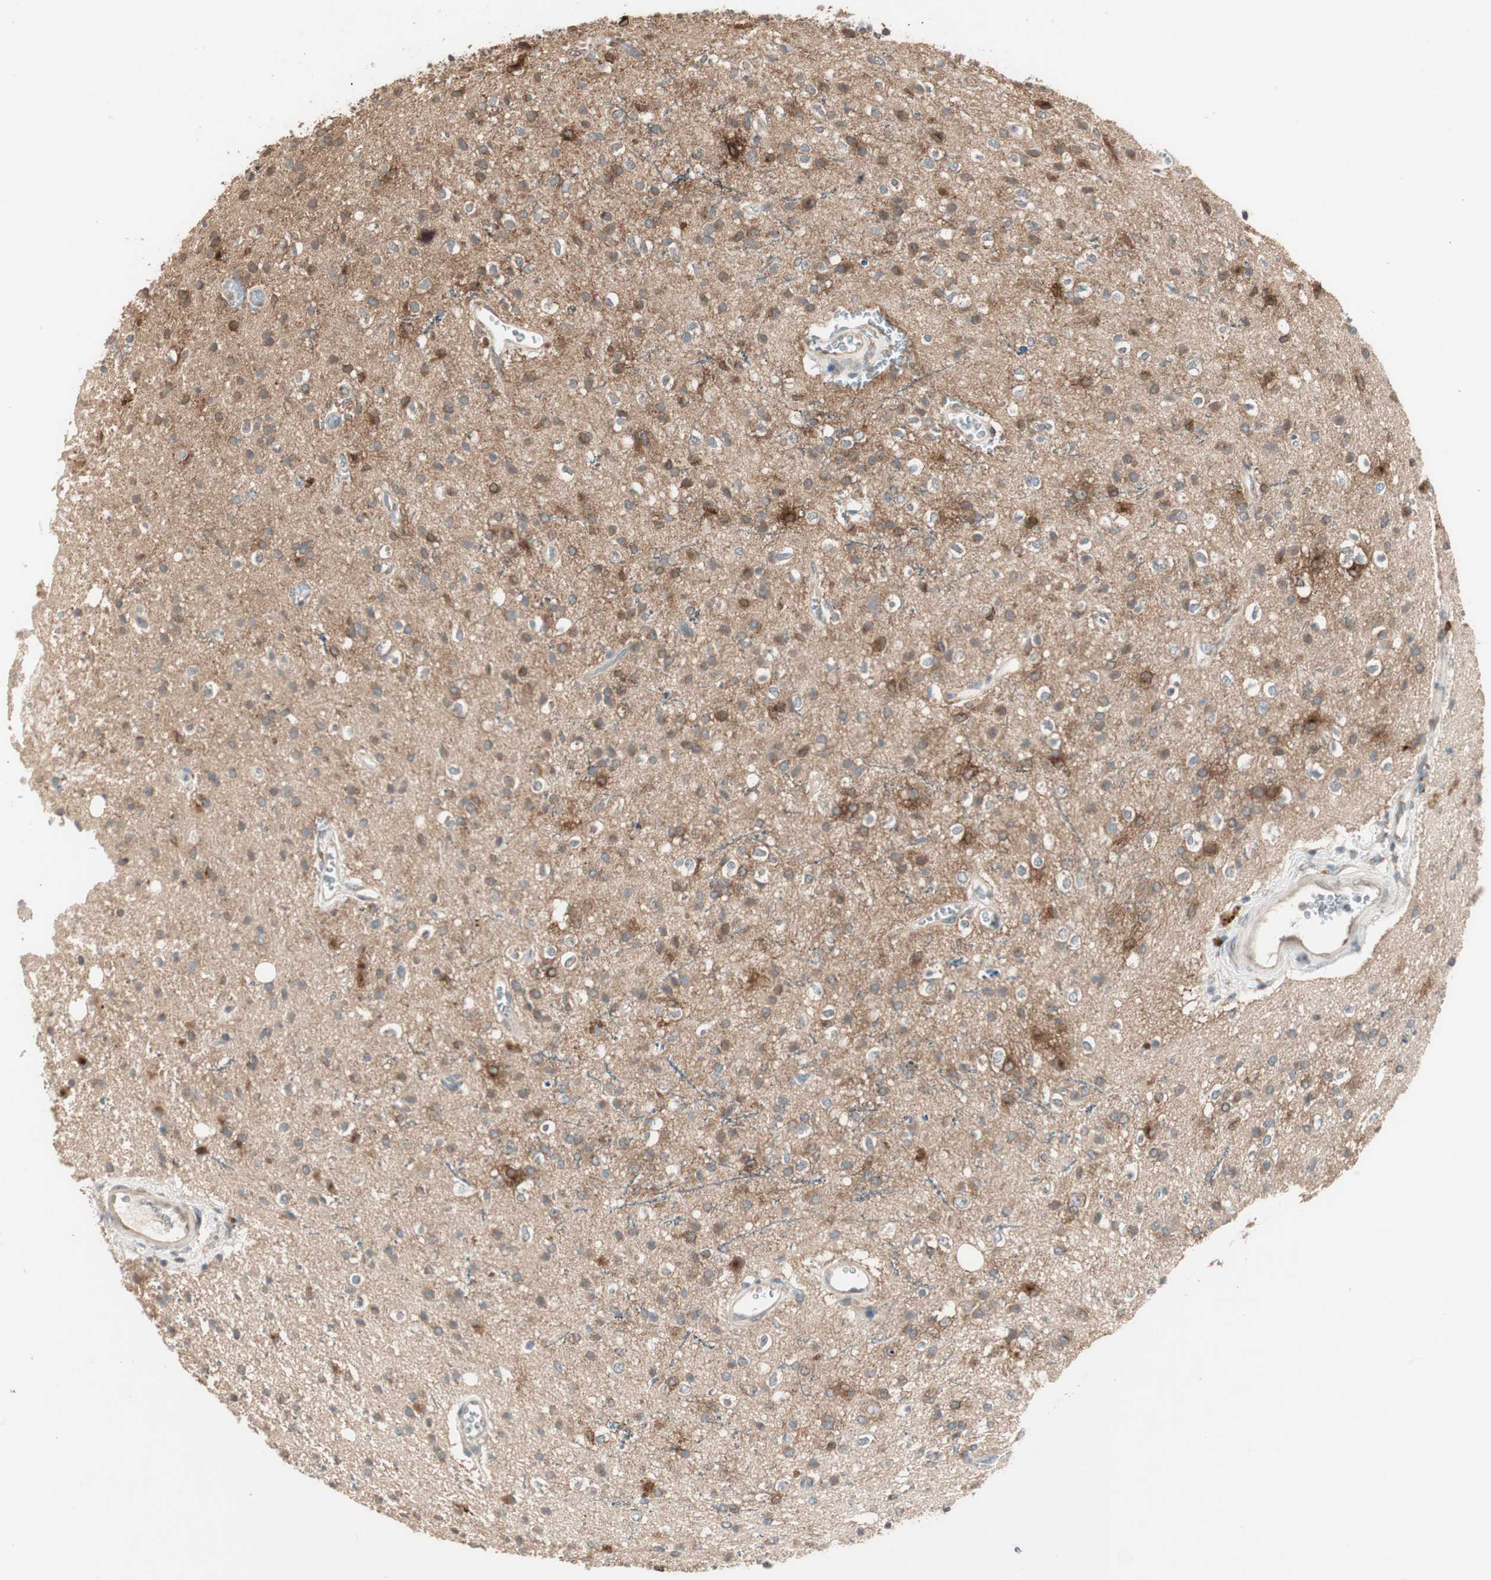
{"staining": {"intensity": "moderate", "quantity": ">75%", "location": "cytoplasmic/membranous"}, "tissue": "glioma", "cell_type": "Tumor cells", "image_type": "cancer", "snomed": [{"axis": "morphology", "description": "Glioma, malignant, High grade"}, {"axis": "topography", "description": "Brain"}], "caption": "Malignant glioma (high-grade) was stained to show a protein in brown. There is medium levels of moderate cytoplasmic/membranous positivity in about >75% of tumor cells. The staining was performed using DAB, with brown indicating positive protein expression. Nuclei are stained blue with hematoxylin.", "gene": "RARRES1", "patient": {"sex": "male", "age": 47}}